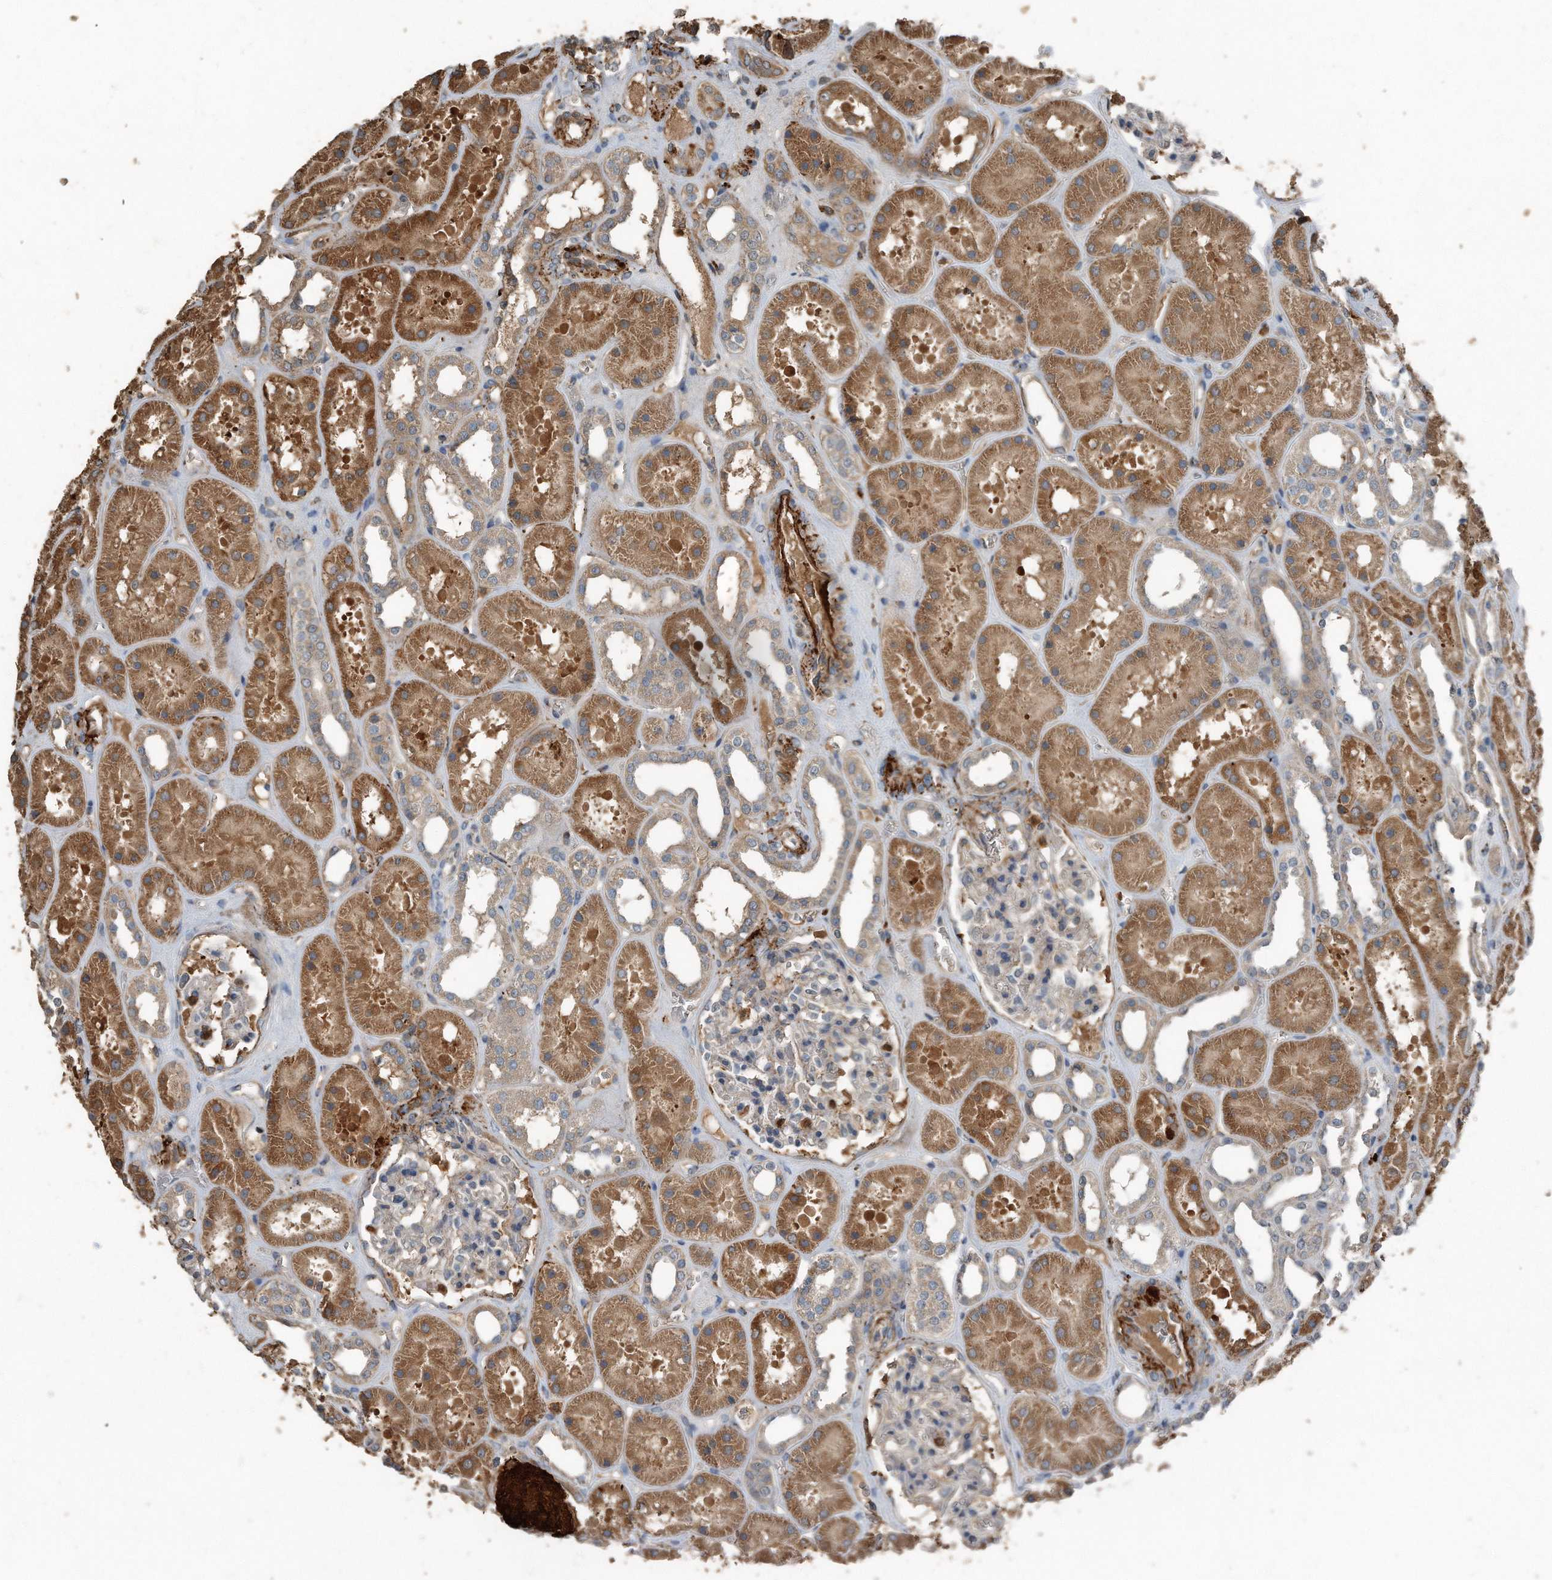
{"staining": {"intensity": "moderate", "quantity": "<25%", "location": "cytoplasmic/membranous"}, "tissue": "kidney", "cell_type": "Cells in glomeruli", "image_type": "normal", "snomed": [{"axis": "morphology", "description": "Normal tissue, NOS"}, {"axis": "topography", "description": "Kidney"}], "caption": "Kidney stained with immunohistochemistry (IHC) displays moderate cytoplasmic/membranous expression in approximately <25% of cells in glomeruli.", "gene": "C9", "patient": {"sex": "female", "age": 41}}